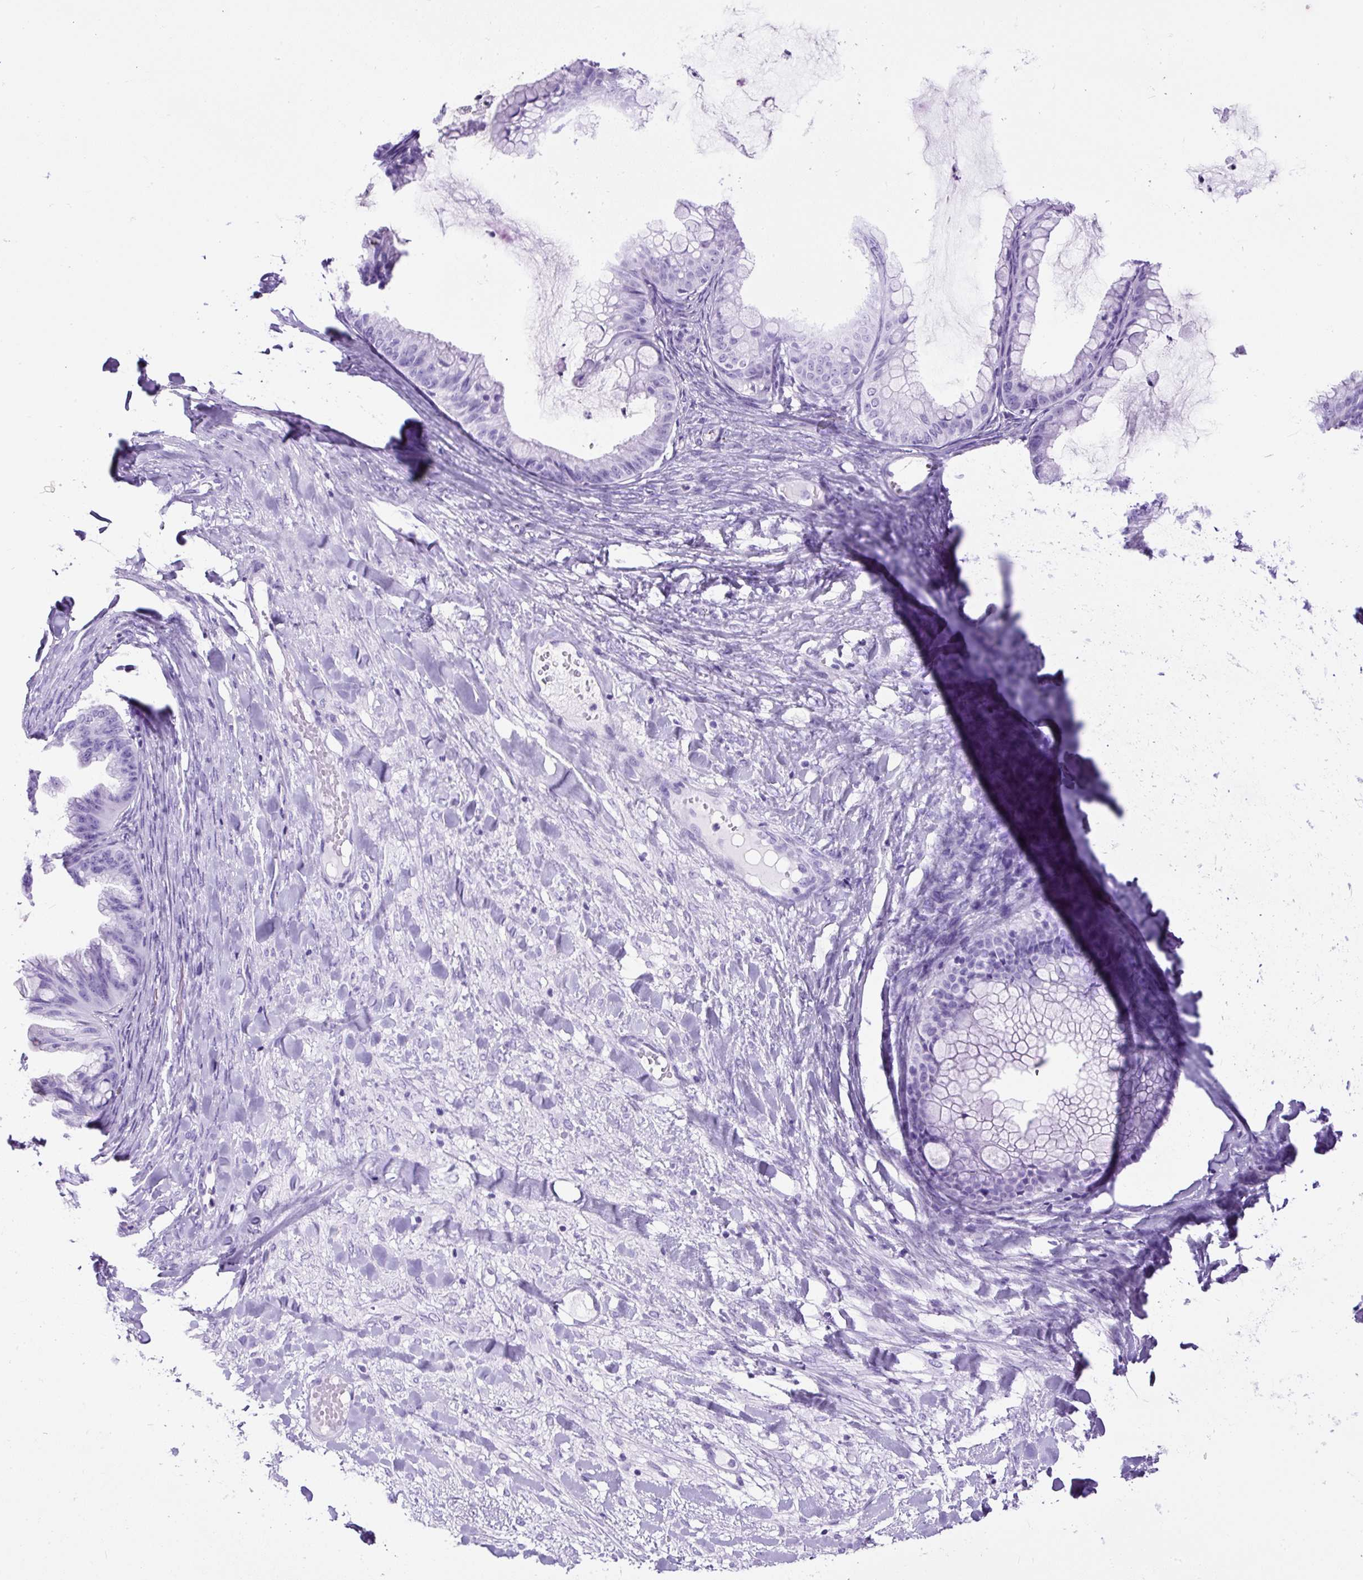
{"staining": {"intensity": "negative", "quantity": "none", "location": "none"}, "tissue": "ovarian cancer", "cell_type": "Tumor cells", "image_type": "cancer", "snomed": [{"axis": "morphology", "description": "Cystadenocarcinoma, mucinous, NOS"}, {"axis": "topography", "description": "Ovary"}], "caption": "Protein analysis of ovarian cancer (mucinous cystadenocarcinoma) demonstrates no significant expression in tumor cells. Nuclei are stained in blue.", "gene": "CEL", "patient": {"sex": "female", "age": 35}}